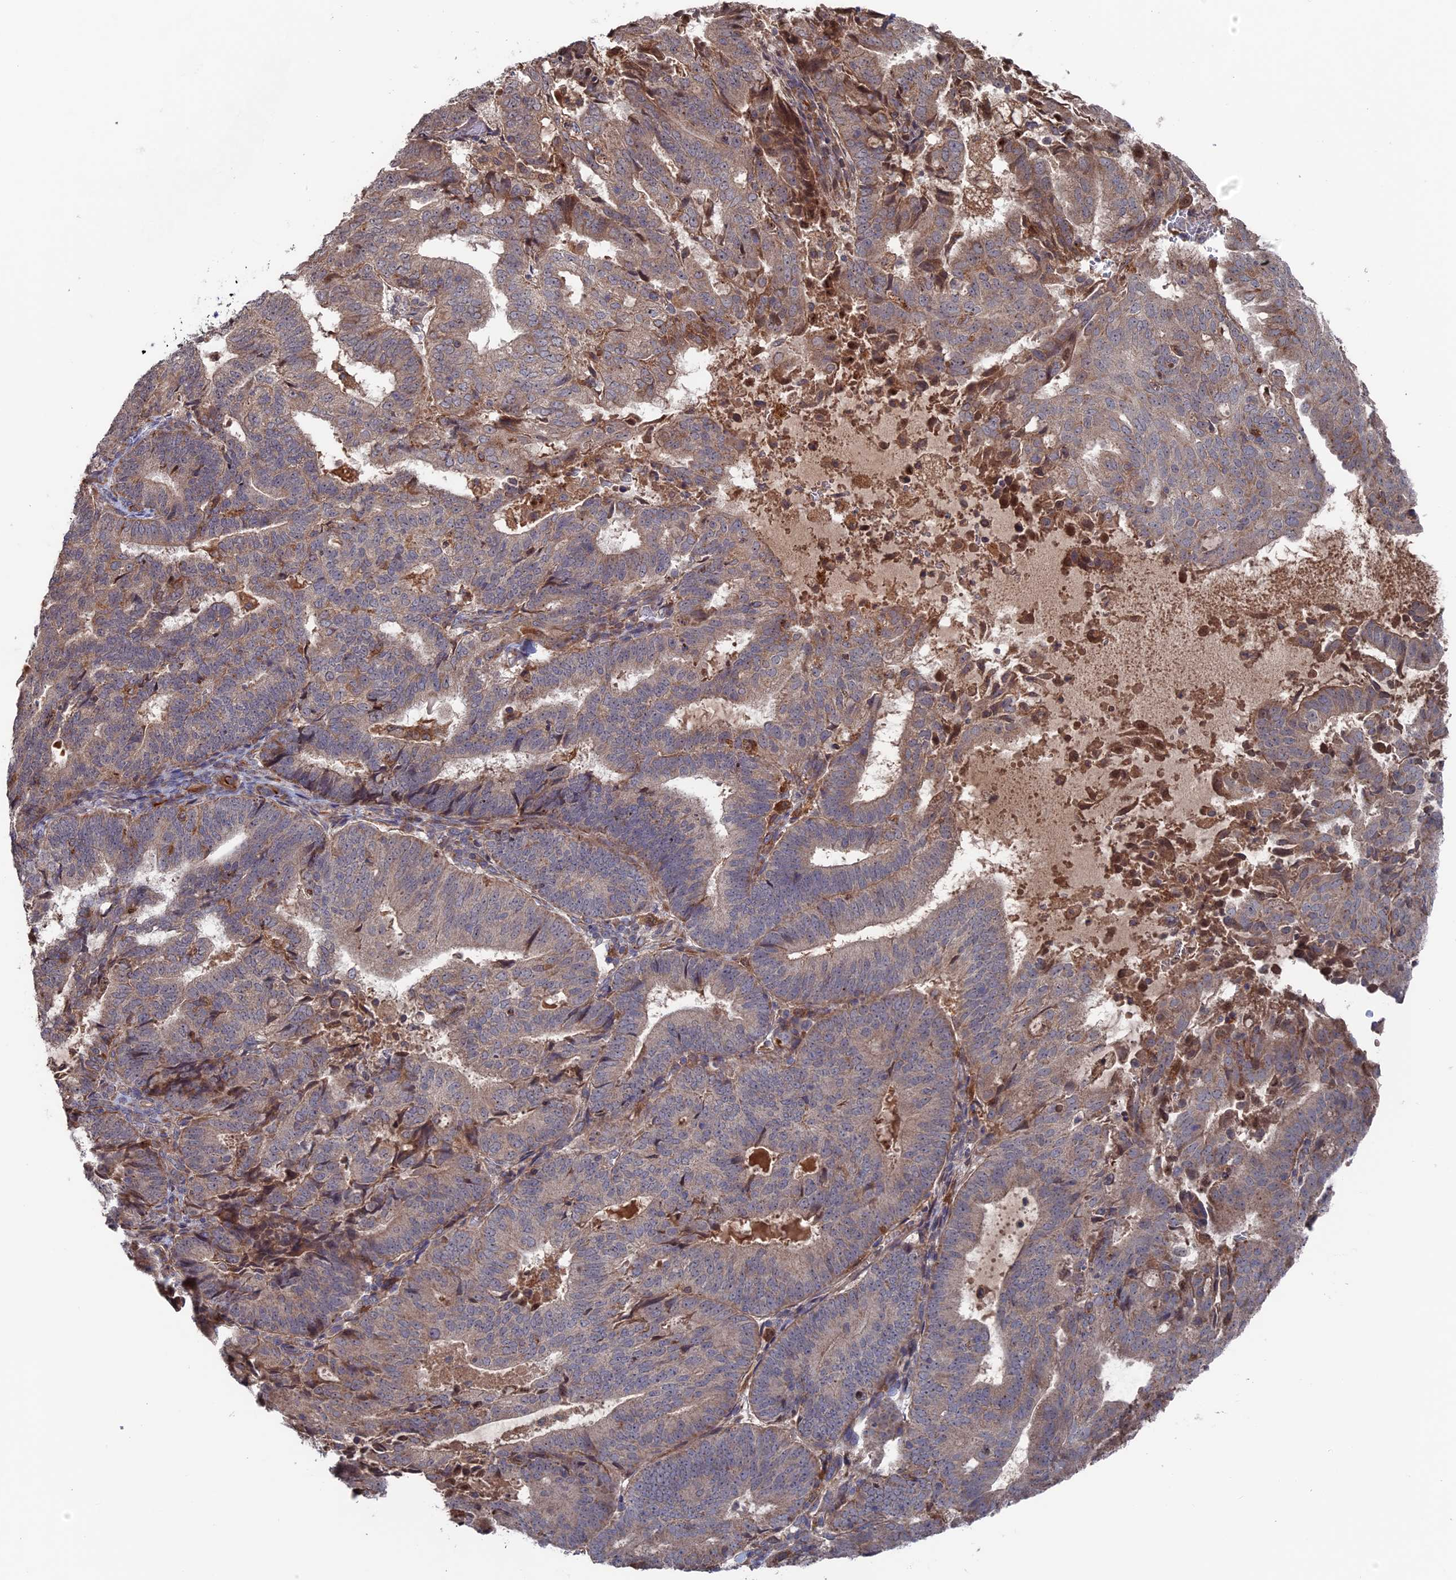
{"staining": {"intensity": "weak", "quantity": "25%-75%", "location": "cytoplasmic/membranous"}, "tissue": "endometrial cancer", "cell_type": "Tumor cells", "image_type": "cancer", "snomed": [{"axis": "morphology", "description": "Adenocarcinoma, NOS"}, {"axis": "topography", "description": "Endometrium"}], "caption": "A micrograph of human endometrial adenocarcinoma stained for a protein demonstrates weak cytoplasmic/membranous brown staining in tumor cells.", "gene": "PLA2G15", "patient": {"sex": "female", "age": 70}}